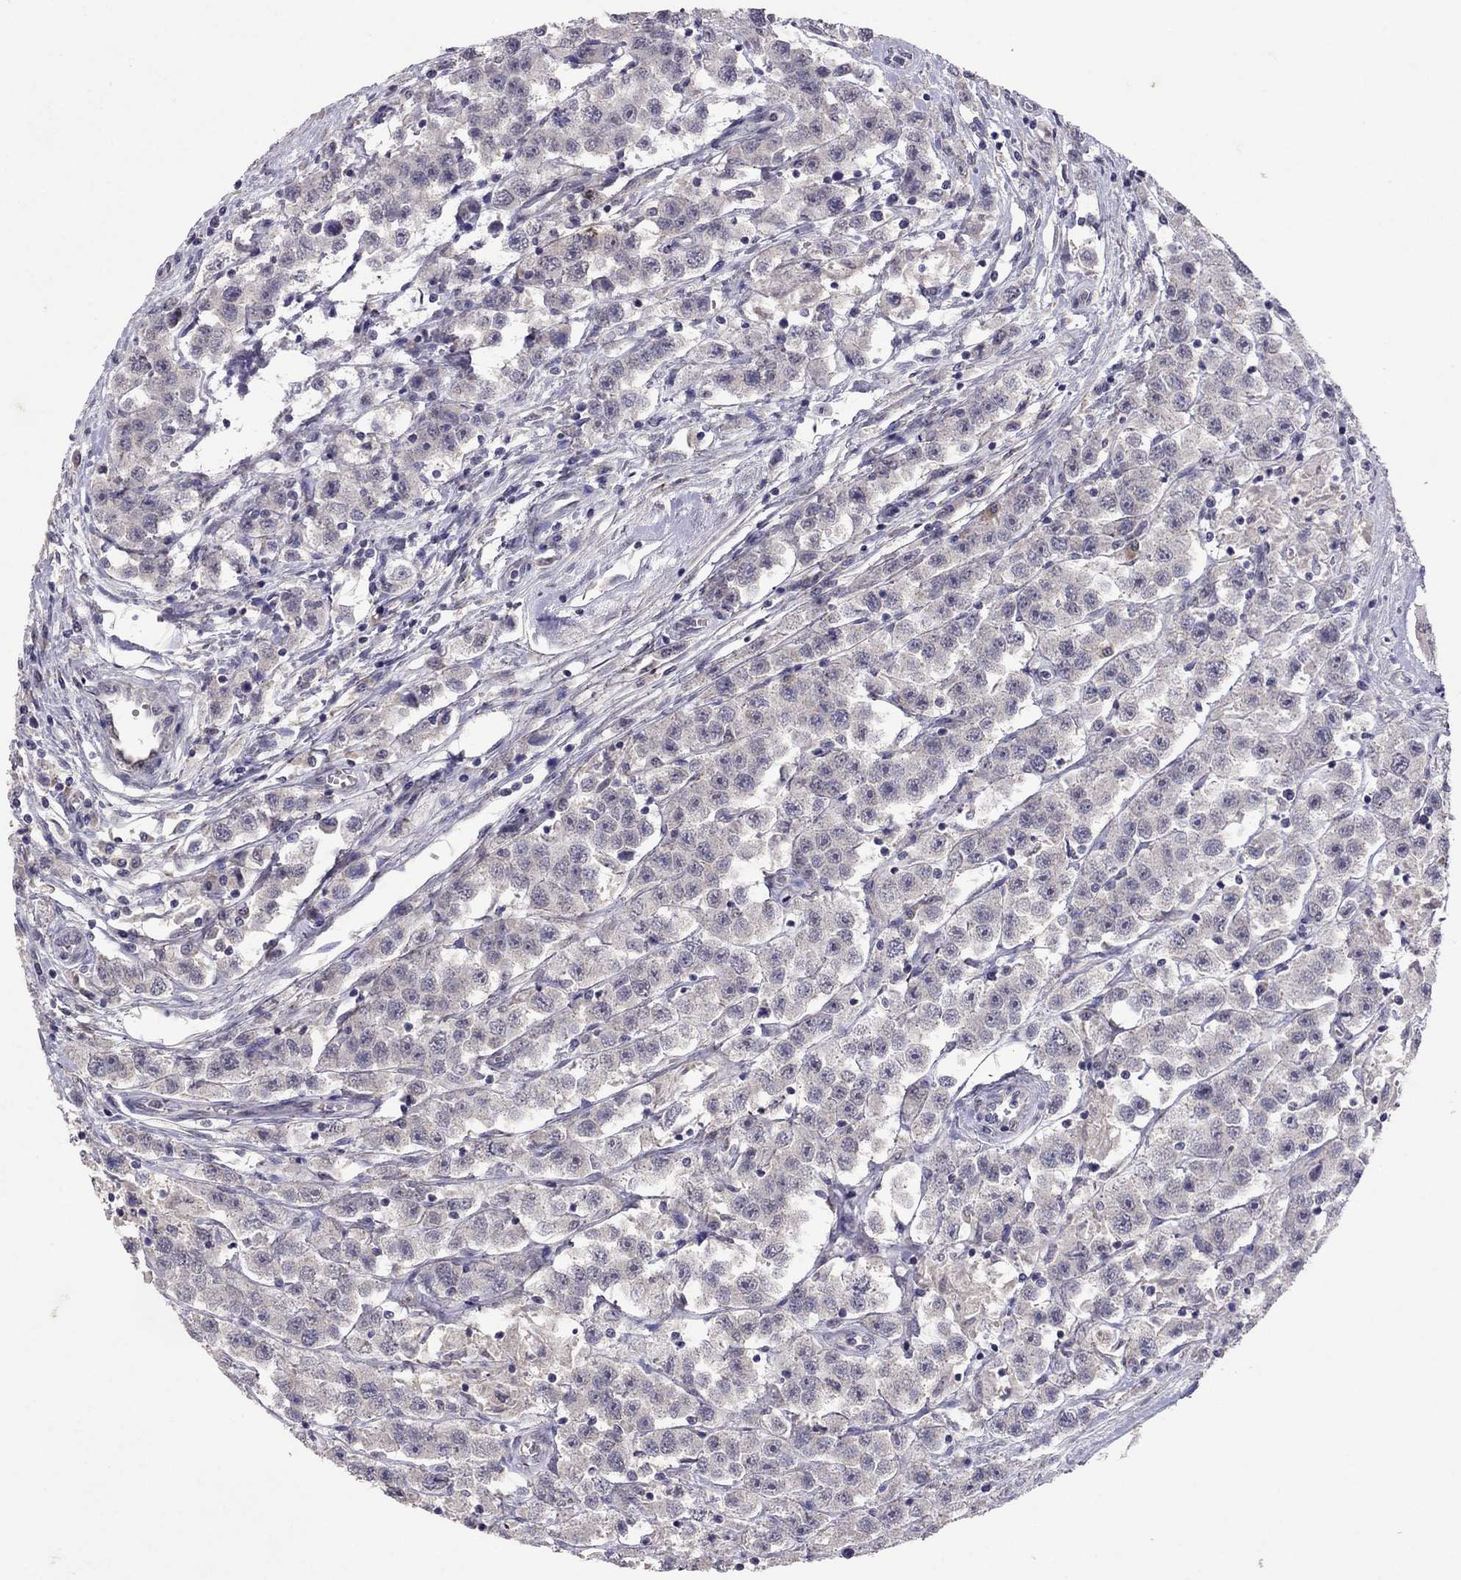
{"staining": {"intensity": "negative", "quantity": "none", "location": "none"}, "tissue": "testis cancer", "cell_type": "Tumor cells", "image_type": "cancer", "snomed": [{"axis": "morphology", "description": "Seminoma, NOS"}, {"axis": "topography", "description": "Testis"}], "caption": "DAB immunohistochemical staining of human testis seminoma reveals no significant positivity in tumor cells.", "gene": "FST", "patient": {"sex": "male", "age": 45}}